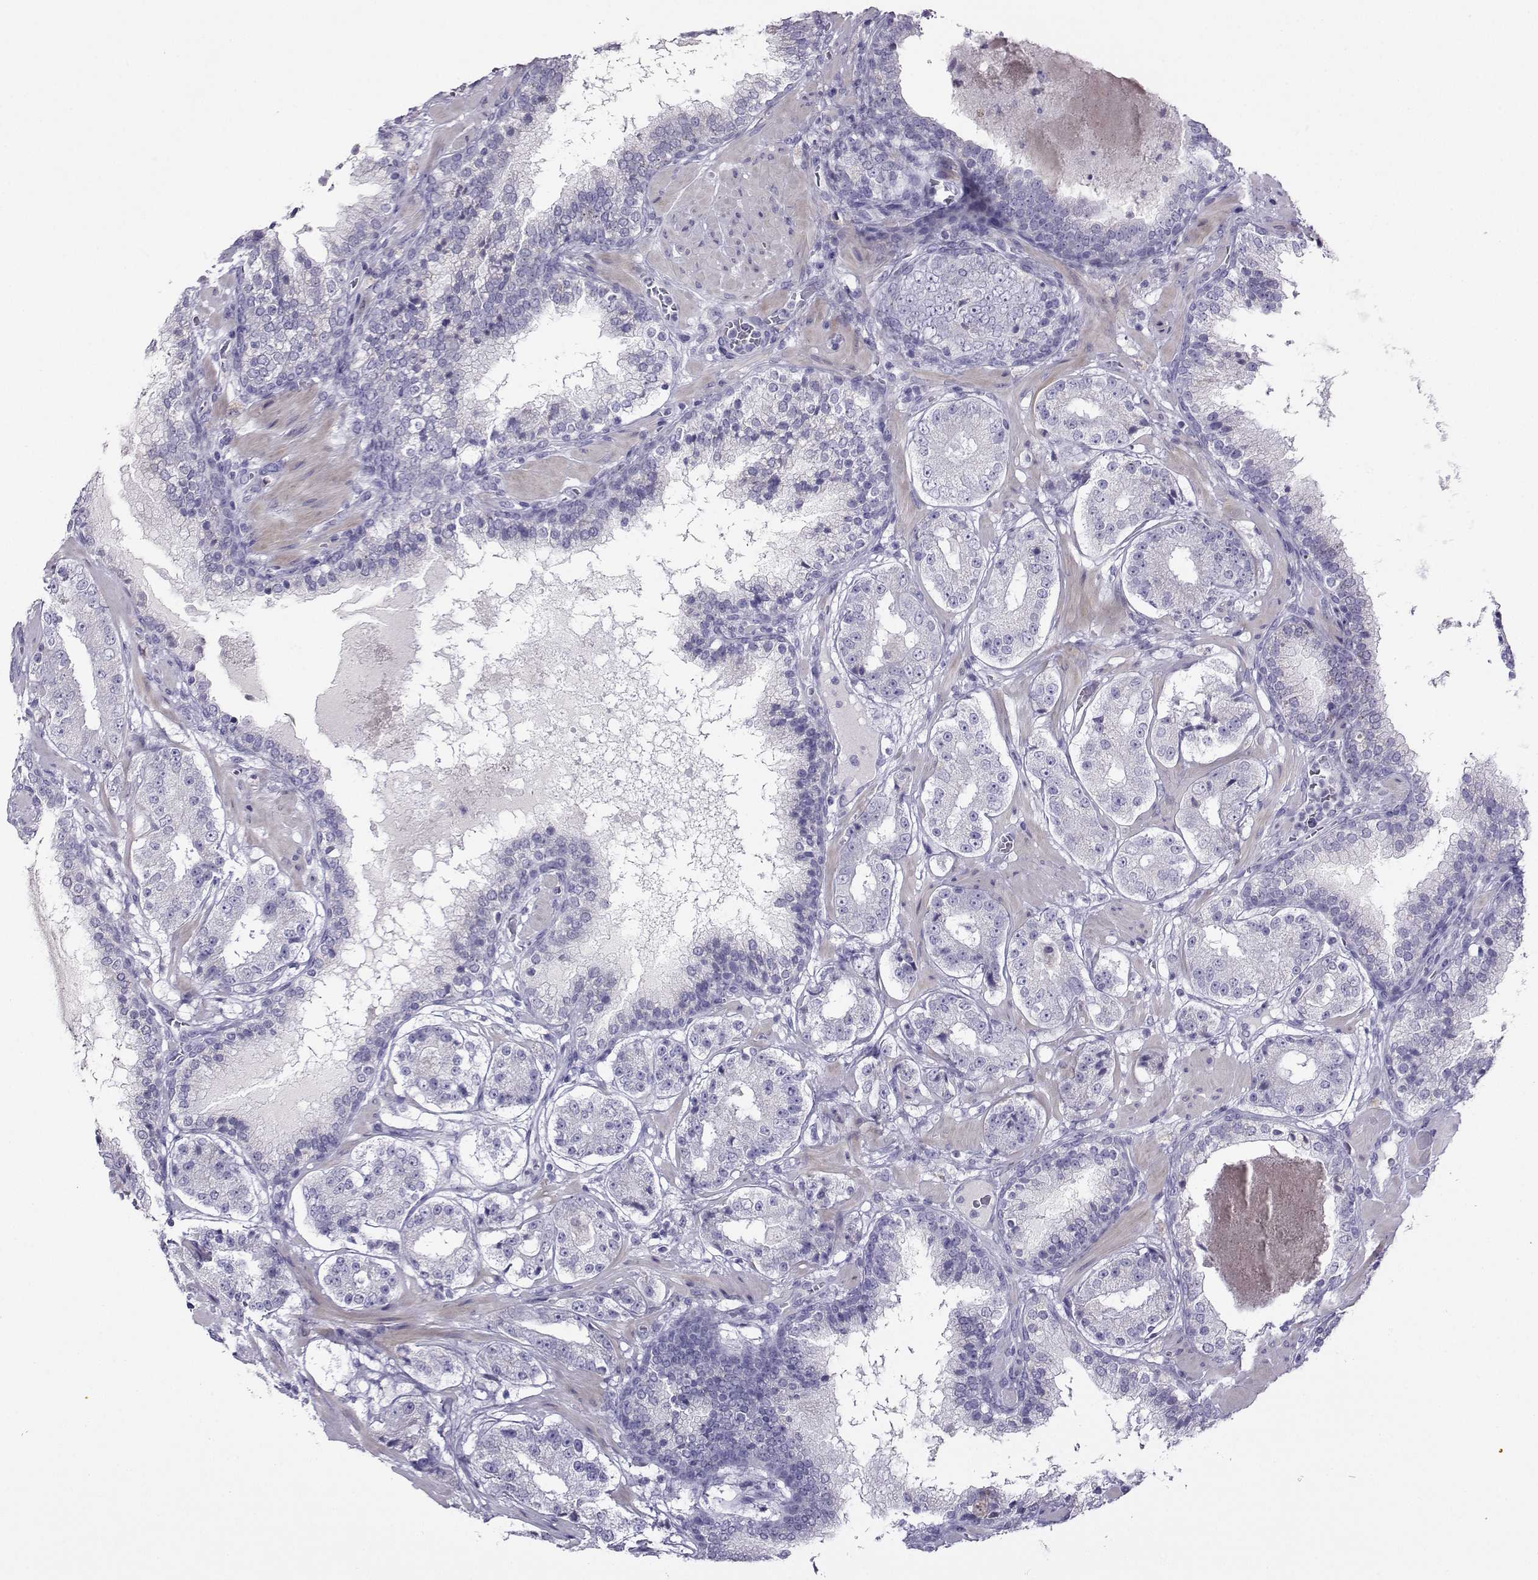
{"staining": {"intensity": "negative", "quantity": "none", "location": "none"}, "tissue": "prostate cancer", "cell_type": "Tumor cells", "image_type": "cancer", "snomed": [{"axis": "morphology", "description": "Adenocarcinoma, Low grade"}, {"axis": "topography", "description": "Prostate"}], "caption": "This is an IHC histopathology image of prostate adenocarcinoma (low-grade). There is no expression in tumor cells.", "gene": "FBXO24", "patient": {"sex": "male", "age": 60}}